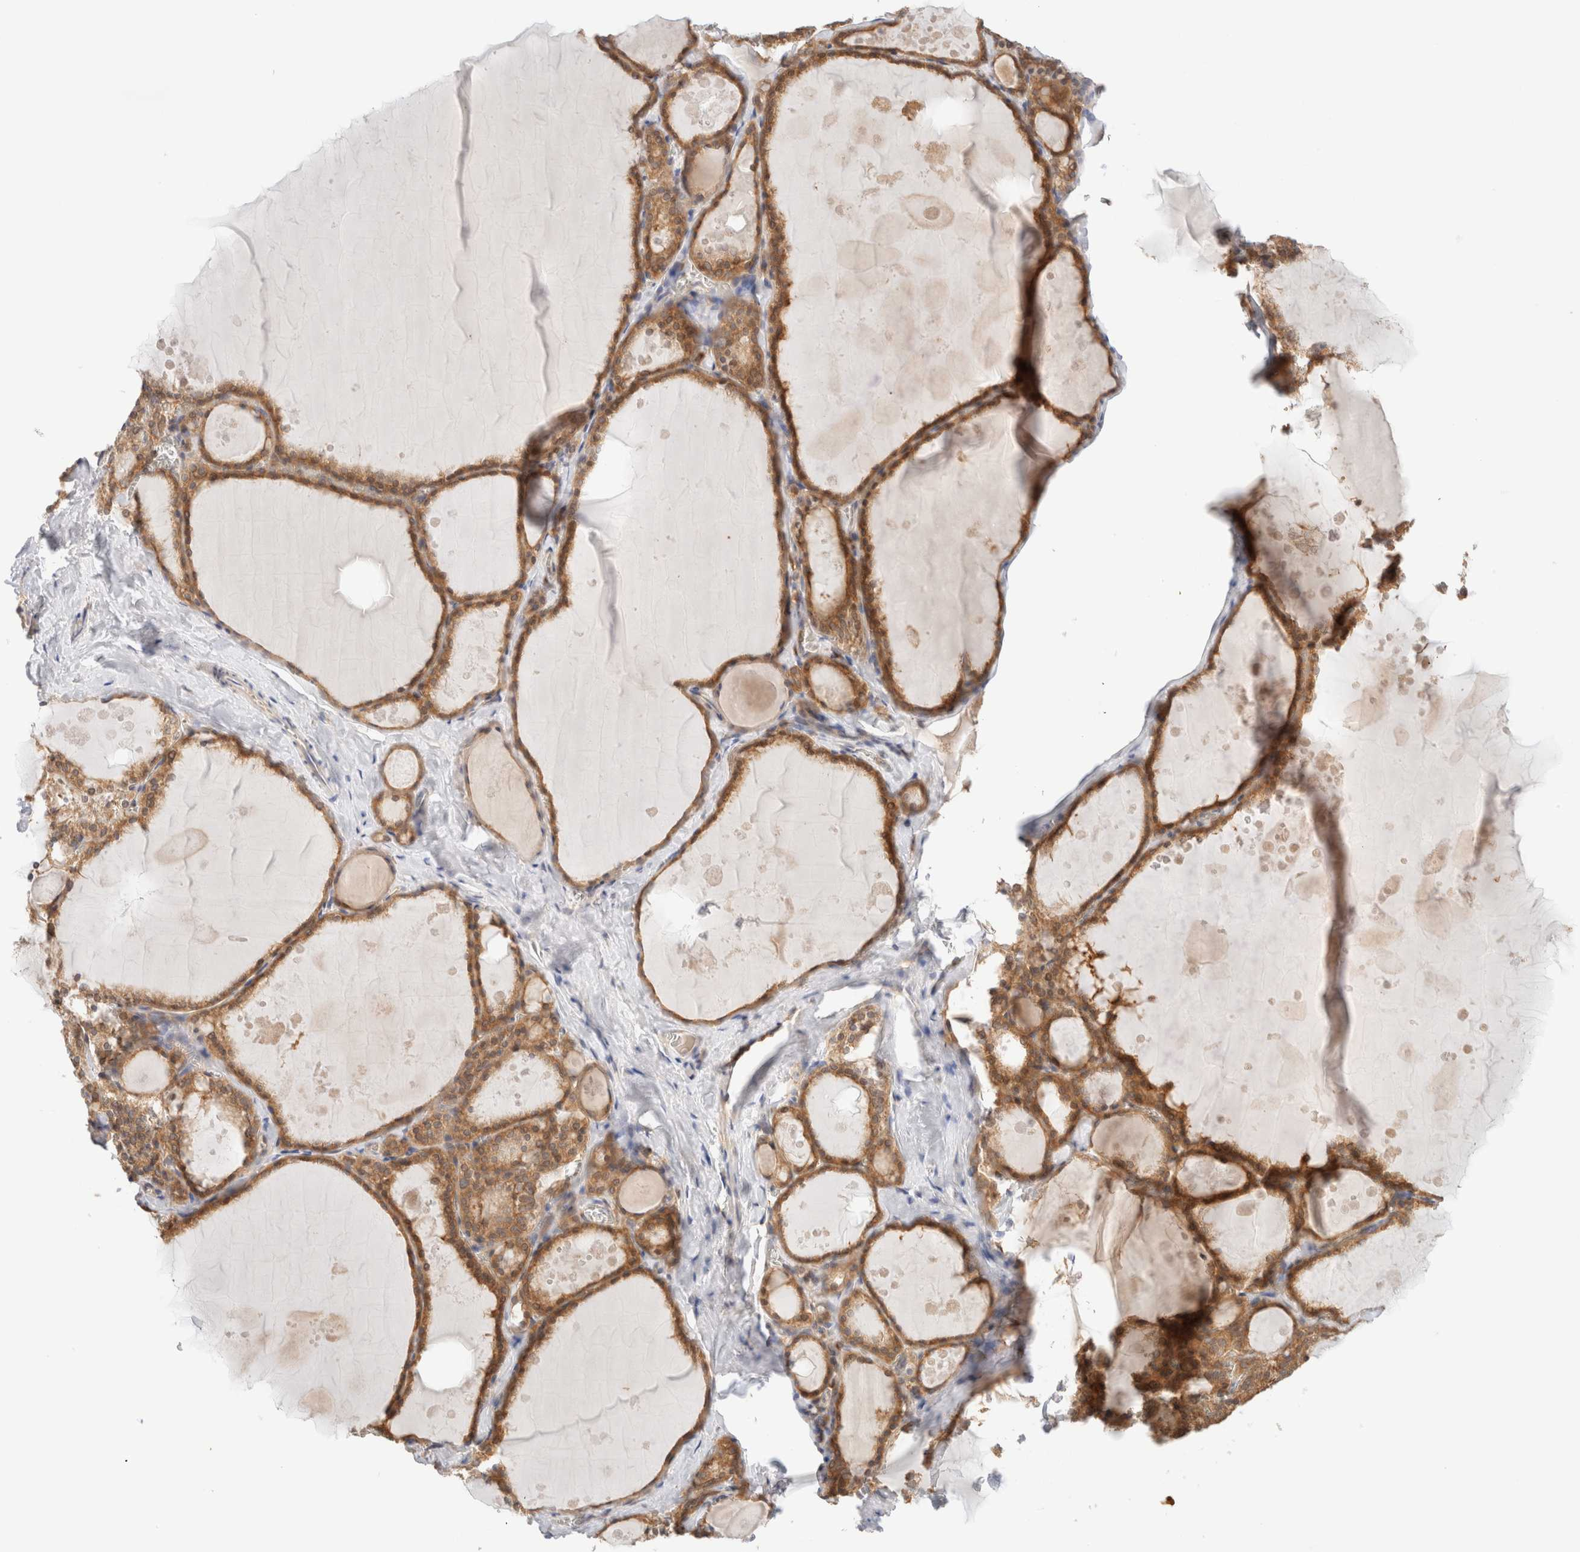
{"staining": {"intensity": "moderate", "quantity": ">75%", "location": "cytoplasmic/membranous"}, "tissue": "thyroid gland", "cell_type": "Glandular cells", "image_type": "normal", "snomed": [{"axis": "morphology", "description": "Normal tissue, NOS"}, {"axis": "topography", "description": "Thyroid gland"}], "caption": "Protein expression analysis of benign thyroid gland displays moderate cytoplasmic/membranous staining in approximately >75% of glandular cells.", "gene": "RABEP1", "patient": {"sex": "male", "age": 56}}